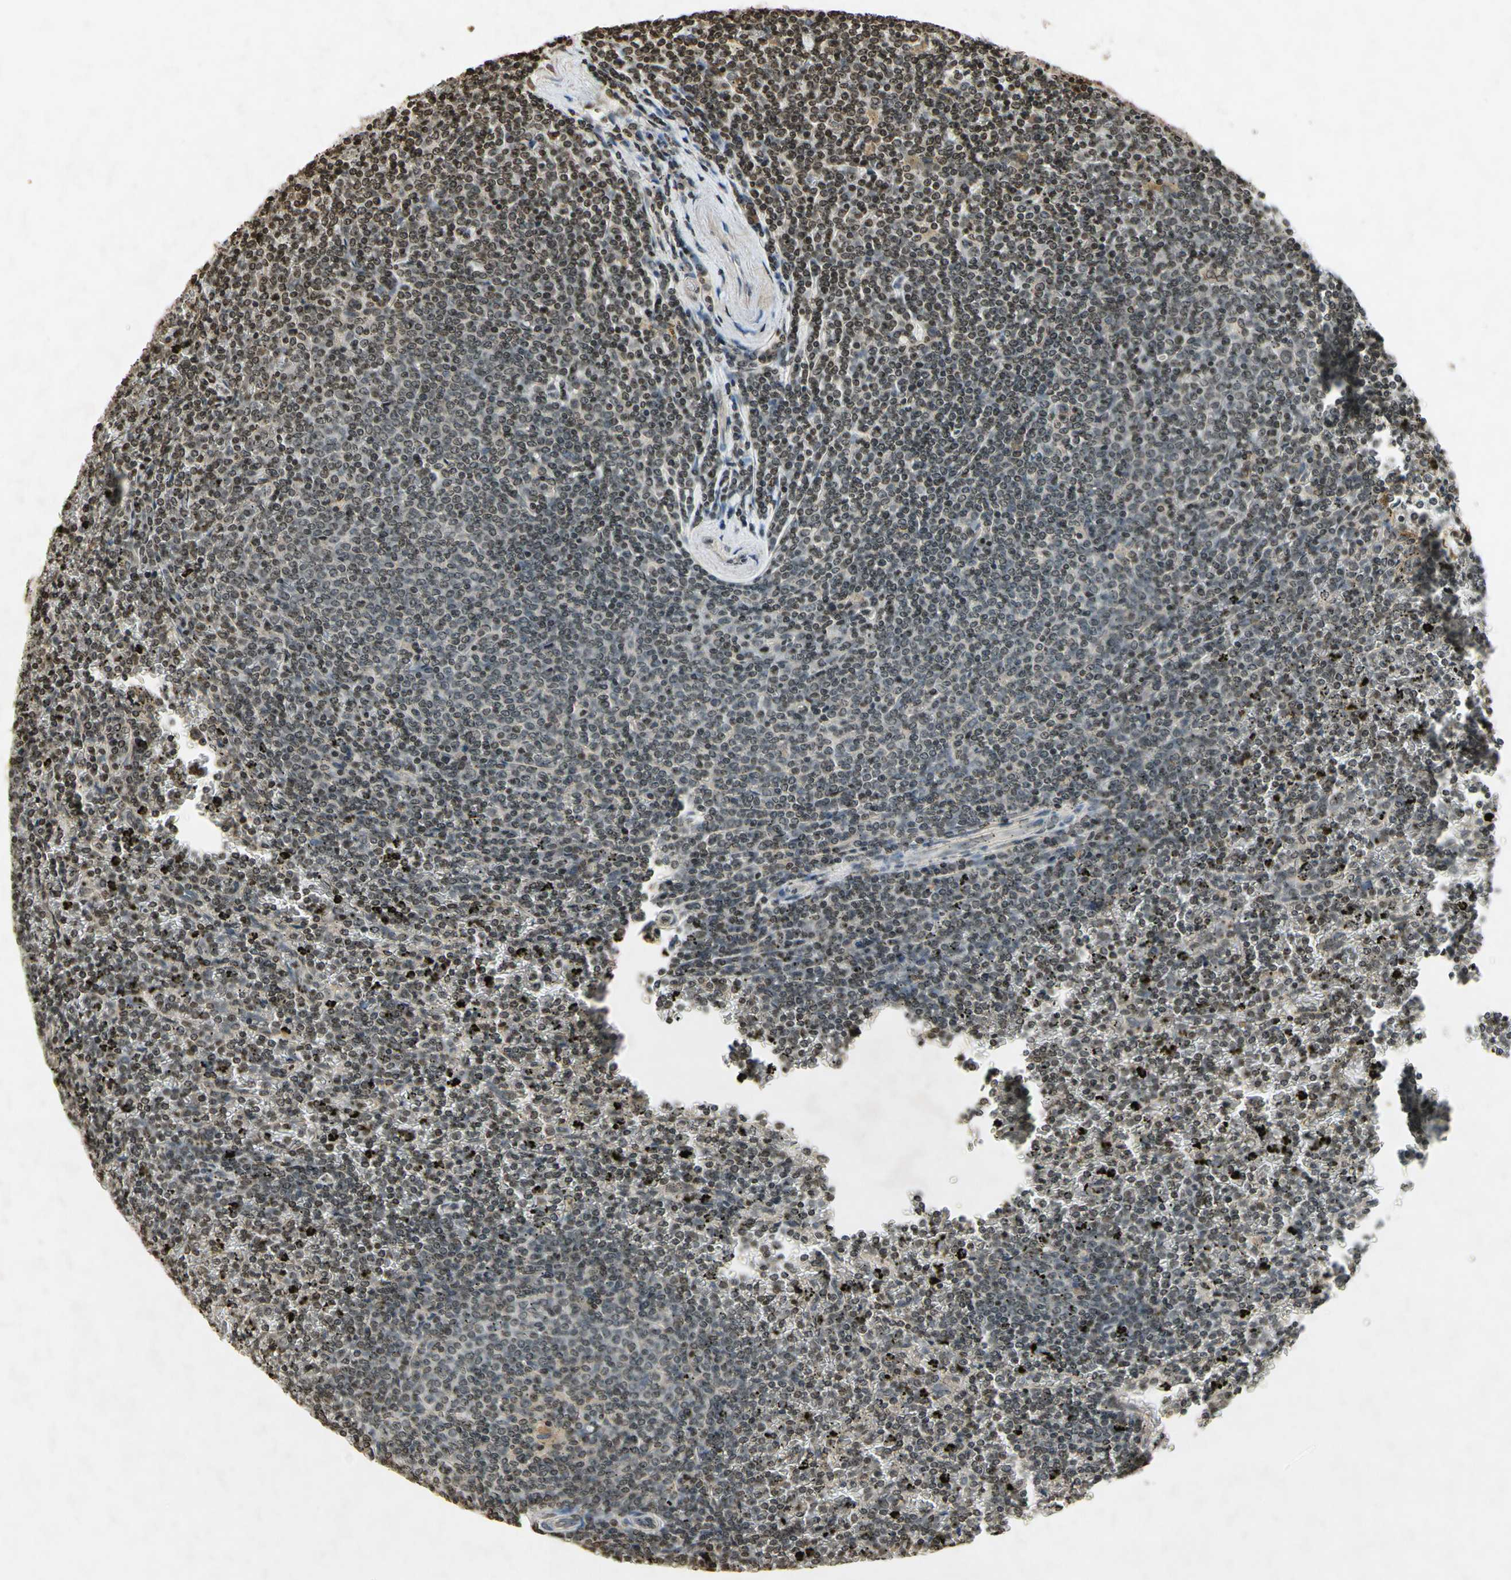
{"staining": {"intensity": "moderate", "quantity": "25%-75%", "location": "nuclear"}, "tissue": "lymphoma", "cell_type": "Tumor cells", "image_type": "cancer", "snomed": [{"axis": "morphology", "description": "Malignant lymphoma, non-Hodgkin's type, Low grade"}, {"axis": "topography", "description": "Spleen"}], "caption": "High-magnification brightfield microscopy of low-grade malignant lymphoma, non-Hodgkin's type stained with DAB (3,3'-diaminobenzidine) (brown) and counterstained with hematoxylin (blue). tumor cells exhibit moderate nuclear positivity is identified in about25%-75% of cells.", "gene": "HOXB3", "patient": {"sex": "female", "age": 77}}